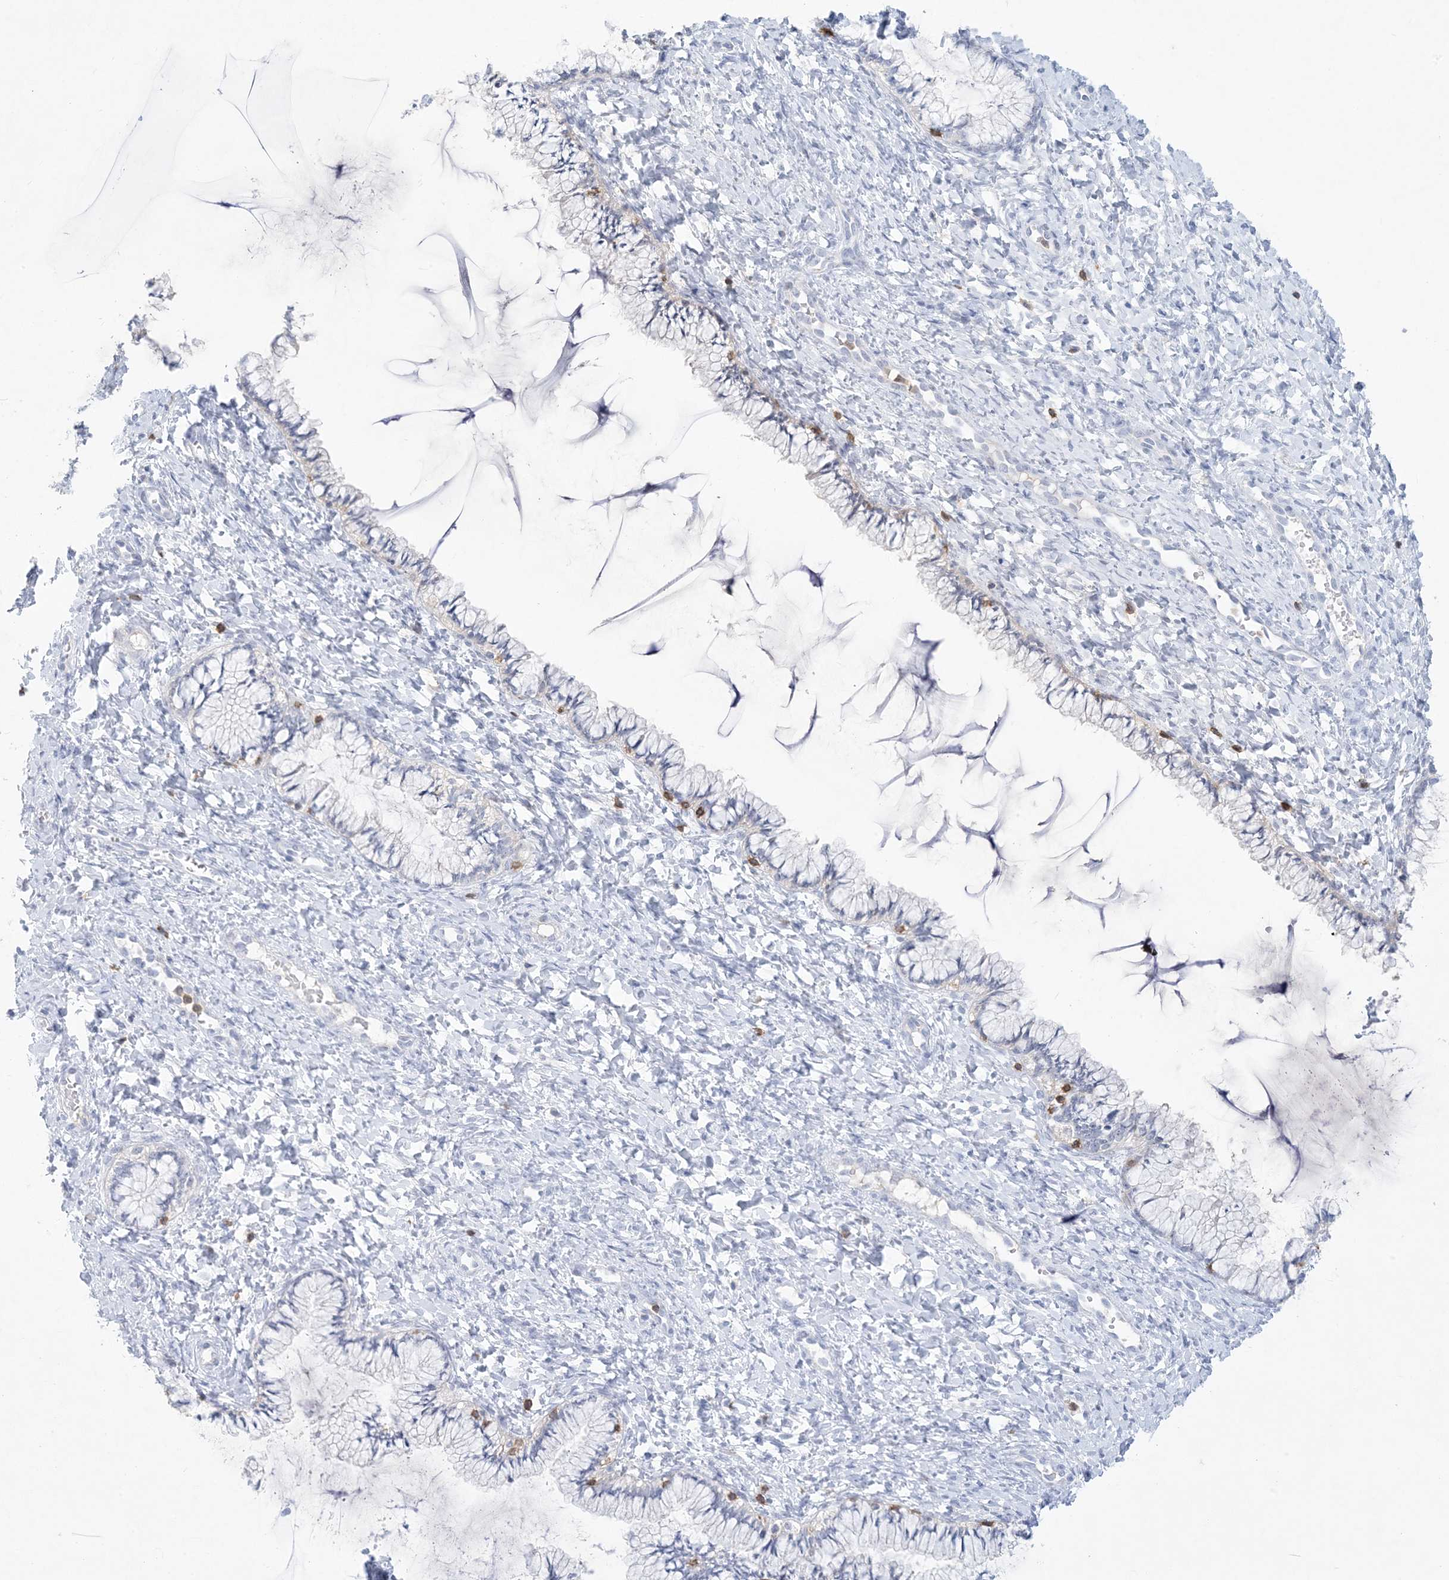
{"staining": {"intensity": "negative", "quantity": "none", "location": "none"}, "tissue": "cervix", "cell_type": "Glandular cells", "image_type": "normal", "snomed": [{"axis": "morphology", "description": "Normal tissue, NOS"}, {"axis": "morphology", "description": "Adenocarcinoma, NOS"}, {"axis": "topography", "description": "Cervix"}], "caption": "DAB (3,3'-diaminobenzidine) immunohistochemical staining of normal cervix exhibits no significant expression in glandular cells. (DAB immunohistochemistry with hematoxylin counter stain).", "gene": "PSD4", "patient": {"sex": "female", "age": 29}}